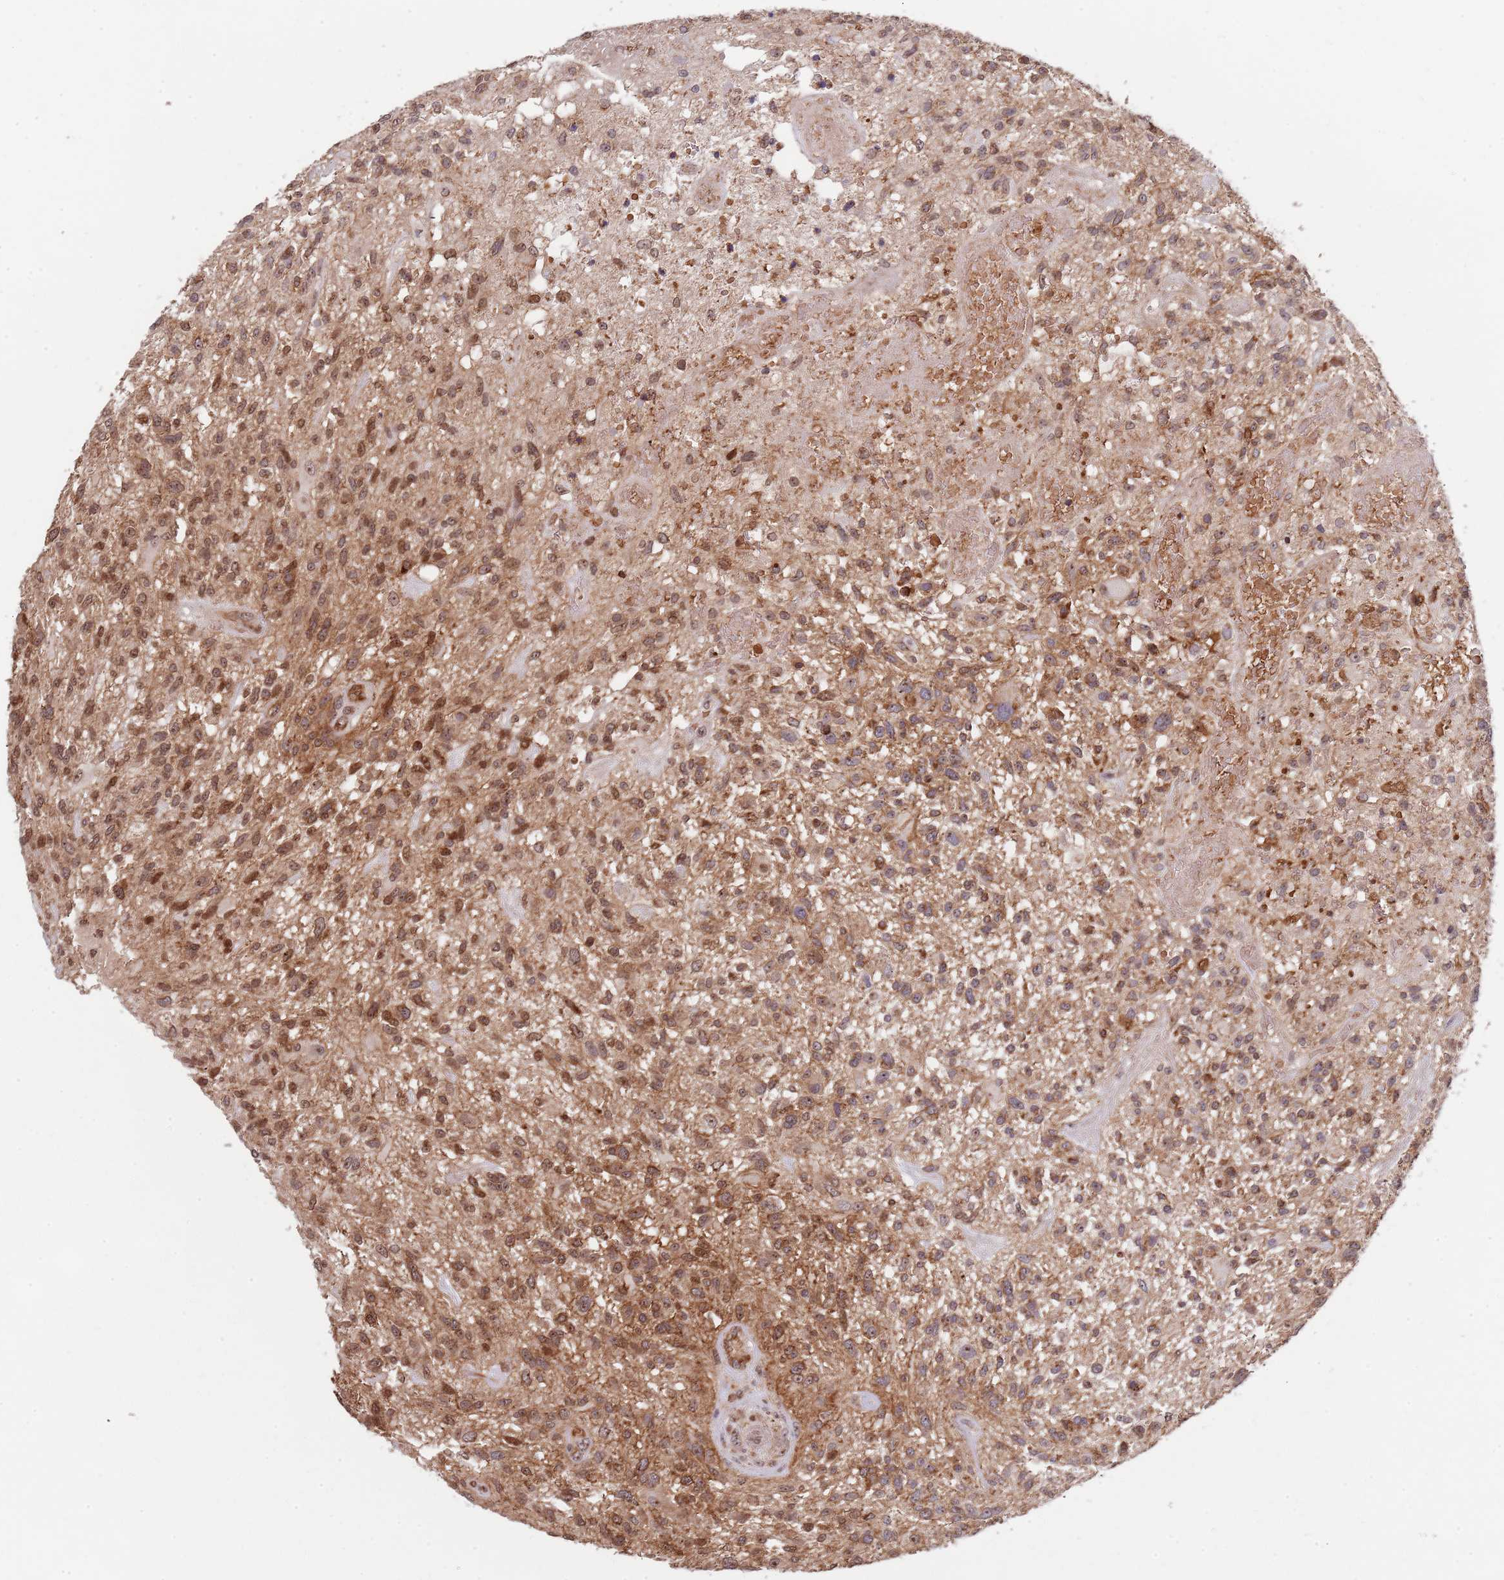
{"staining": {"intensity": "moderate", "quantity": ">75%", "location": "cytoplasmic/membranous,nuclear"}, "tissue": "glioma", "cell_type": "Tumor cells", "image_type": "cancer", "snomed": [{"axis": "morphology", "description": "Glioma, malignant, High grade"}, {"axis": "topography", "description": "Brain"}], "caption": "Glioma tissue reveals moderate cytoplasmic/membranous and nuclear expression in approximately >75% of tumor cells, visualized by immunohistochemistry. The staining is performed using DAB brown chromogen to label protein expression. The nuclei are counter-stained blue using hematoxylin.", "gene": "DCHS1", "patient": {"sex": "male", "age": 47}}